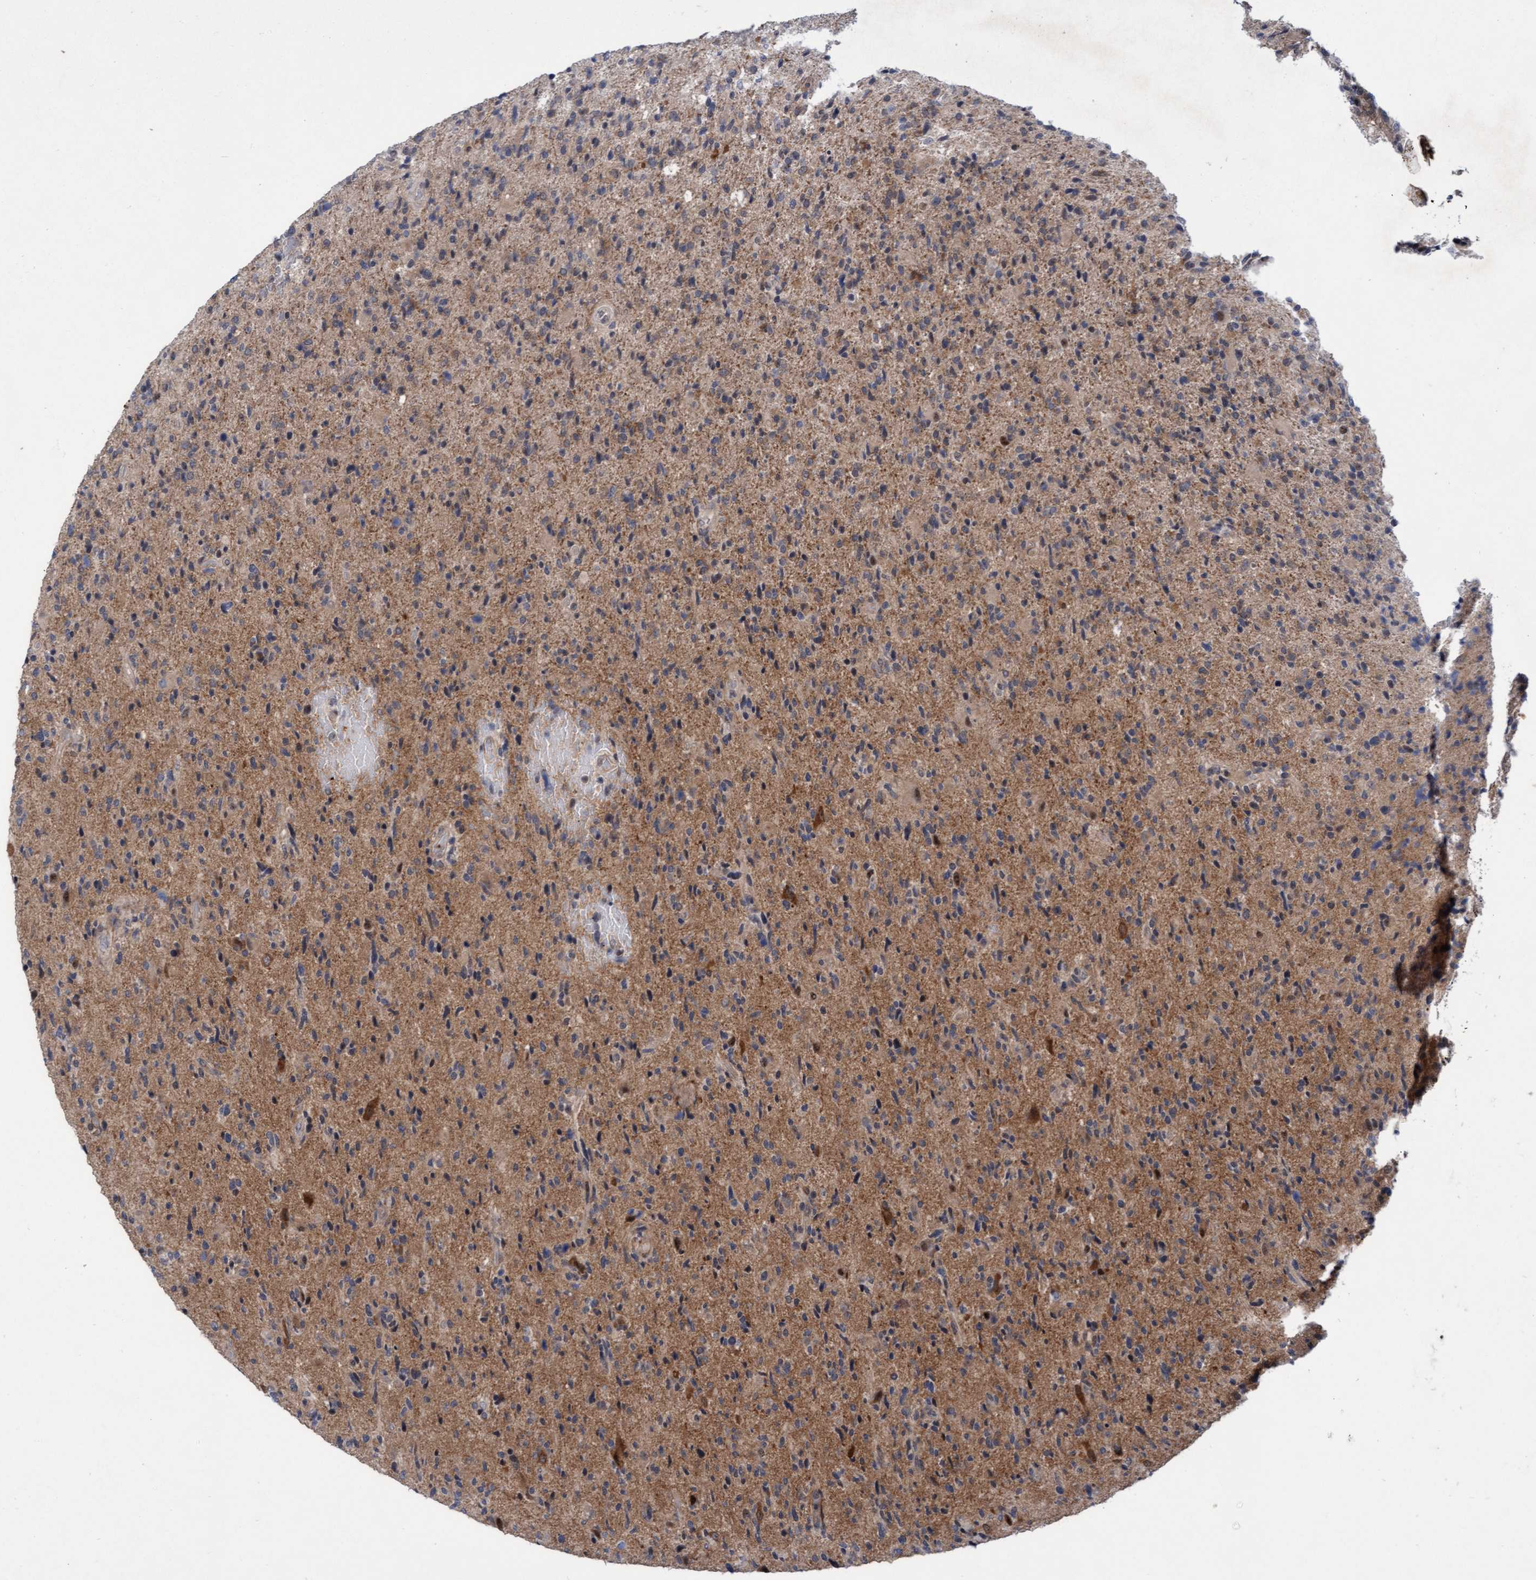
{"staining": {"intensity": "weak", "quantity": "25%-75%", "location": "cytoplasmic/membranous"}, "tissue": "glioma", "cell_type": "Tumor cells", "image_type": "cancer", "snomed": [{"axis": "morphology", "description": "Glioma, malignant, High grade"}, {"axis": "topography", "description": "Brain"}], "caption": "Glioma stained for a protein shows weak cytoplasmic/membranous positivity in tumor cells.", "gene": "RAP1GAP2", "patient": {"sex": "male", "age": 72}}